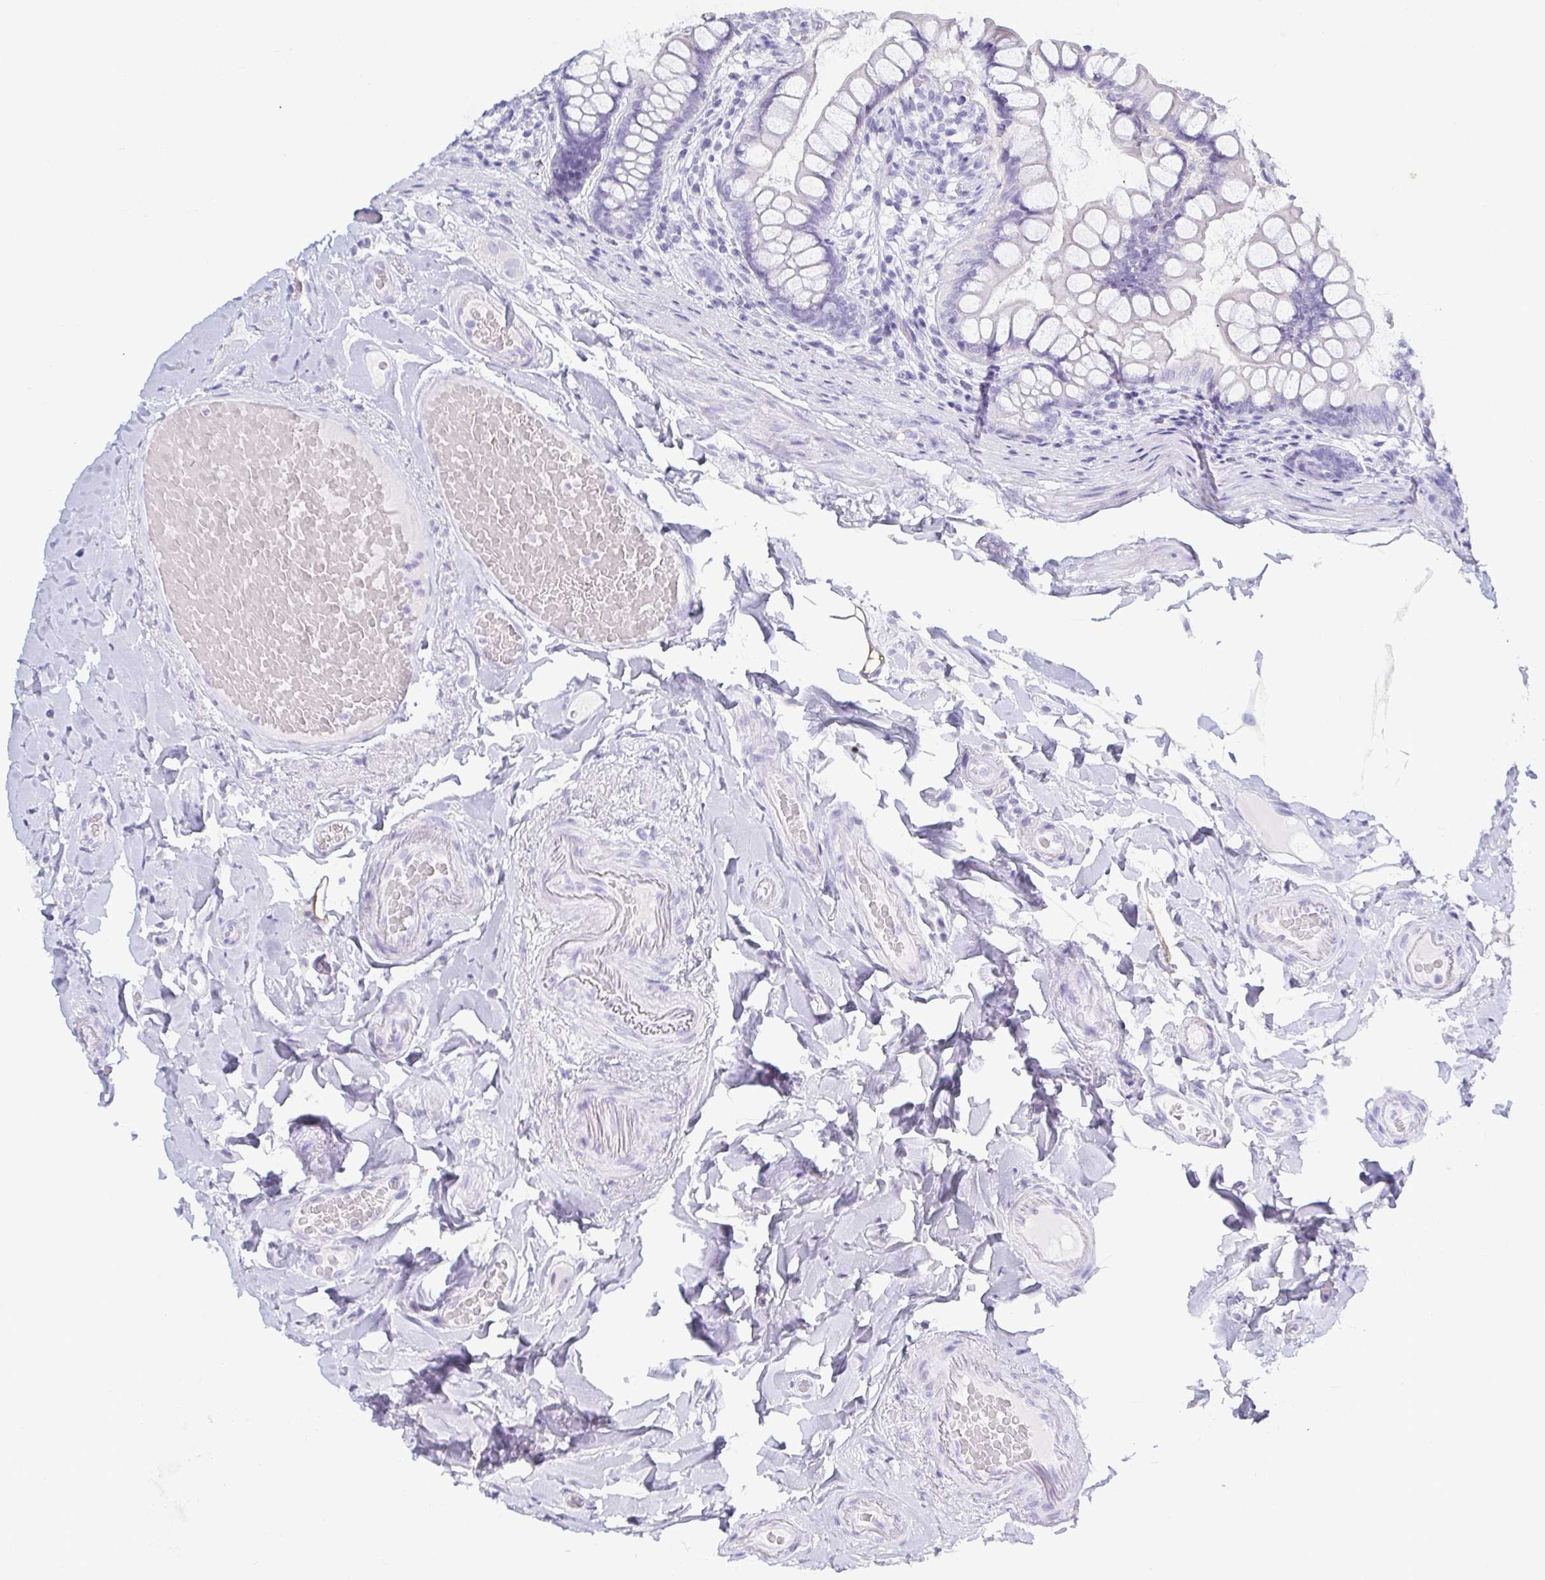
{"staining": {"intensity": "negative", "quantity": "none", "location": "none"}, "tissue": "small intestine", "cell_type": "Glandular cells", "image_type": "normal", "snomed": [{"axis": "morphology", "description": "Normal tissue, NOS"}, {"axis": "topography", "description": "Small intestine"}], "caption": "The immunohistochemistry (IHC) micrograph has no significant staining in glandular cells of small intestine. (Brightfield microscopy of DAB immunohistochemistry (IHC) at high magnification).", "gene": "ZG16B", "patient": {"sex": "male", "age": 70}}